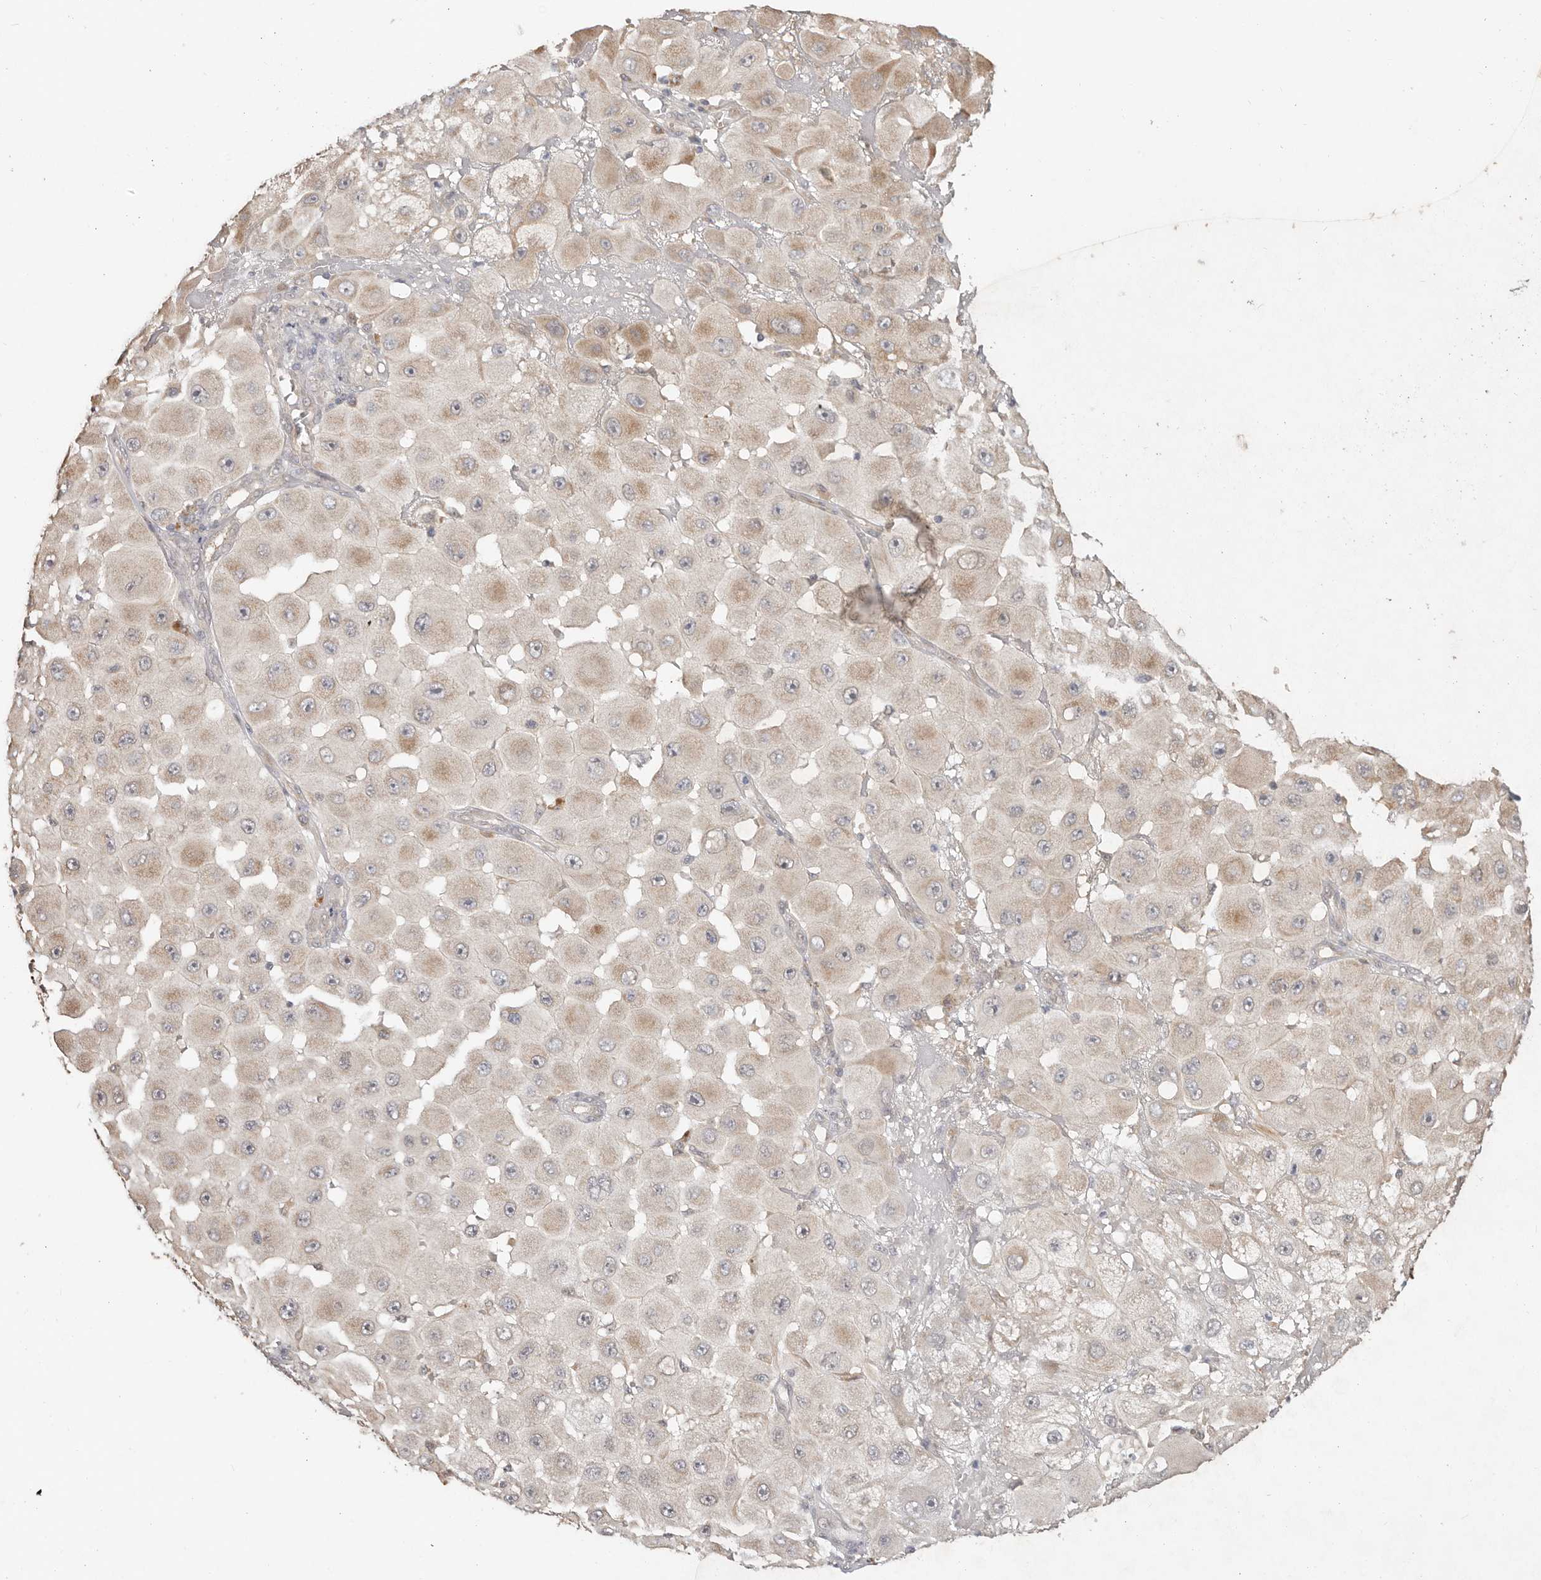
{"staining": {"intensity": "weak", "quantity": "<25%", "location": "cytoplasmic/membranous"}, "tissue": "melanoma", "cell_type": "Tumor cells", "image_type": "cancer", "snomed": [{"axis": "morphology", "description": "Malignant melanoma, NOS"}, {"axis": "topography", "description": "Skin"}], "caption": "High power microscopy image of an immunohistochemistry (IHC) histopathology image of malignant melanoma, revealing no significant expression in tumor cells.", "gene": "MTFR2", "patient": {"sex": "female", "age": 81}}